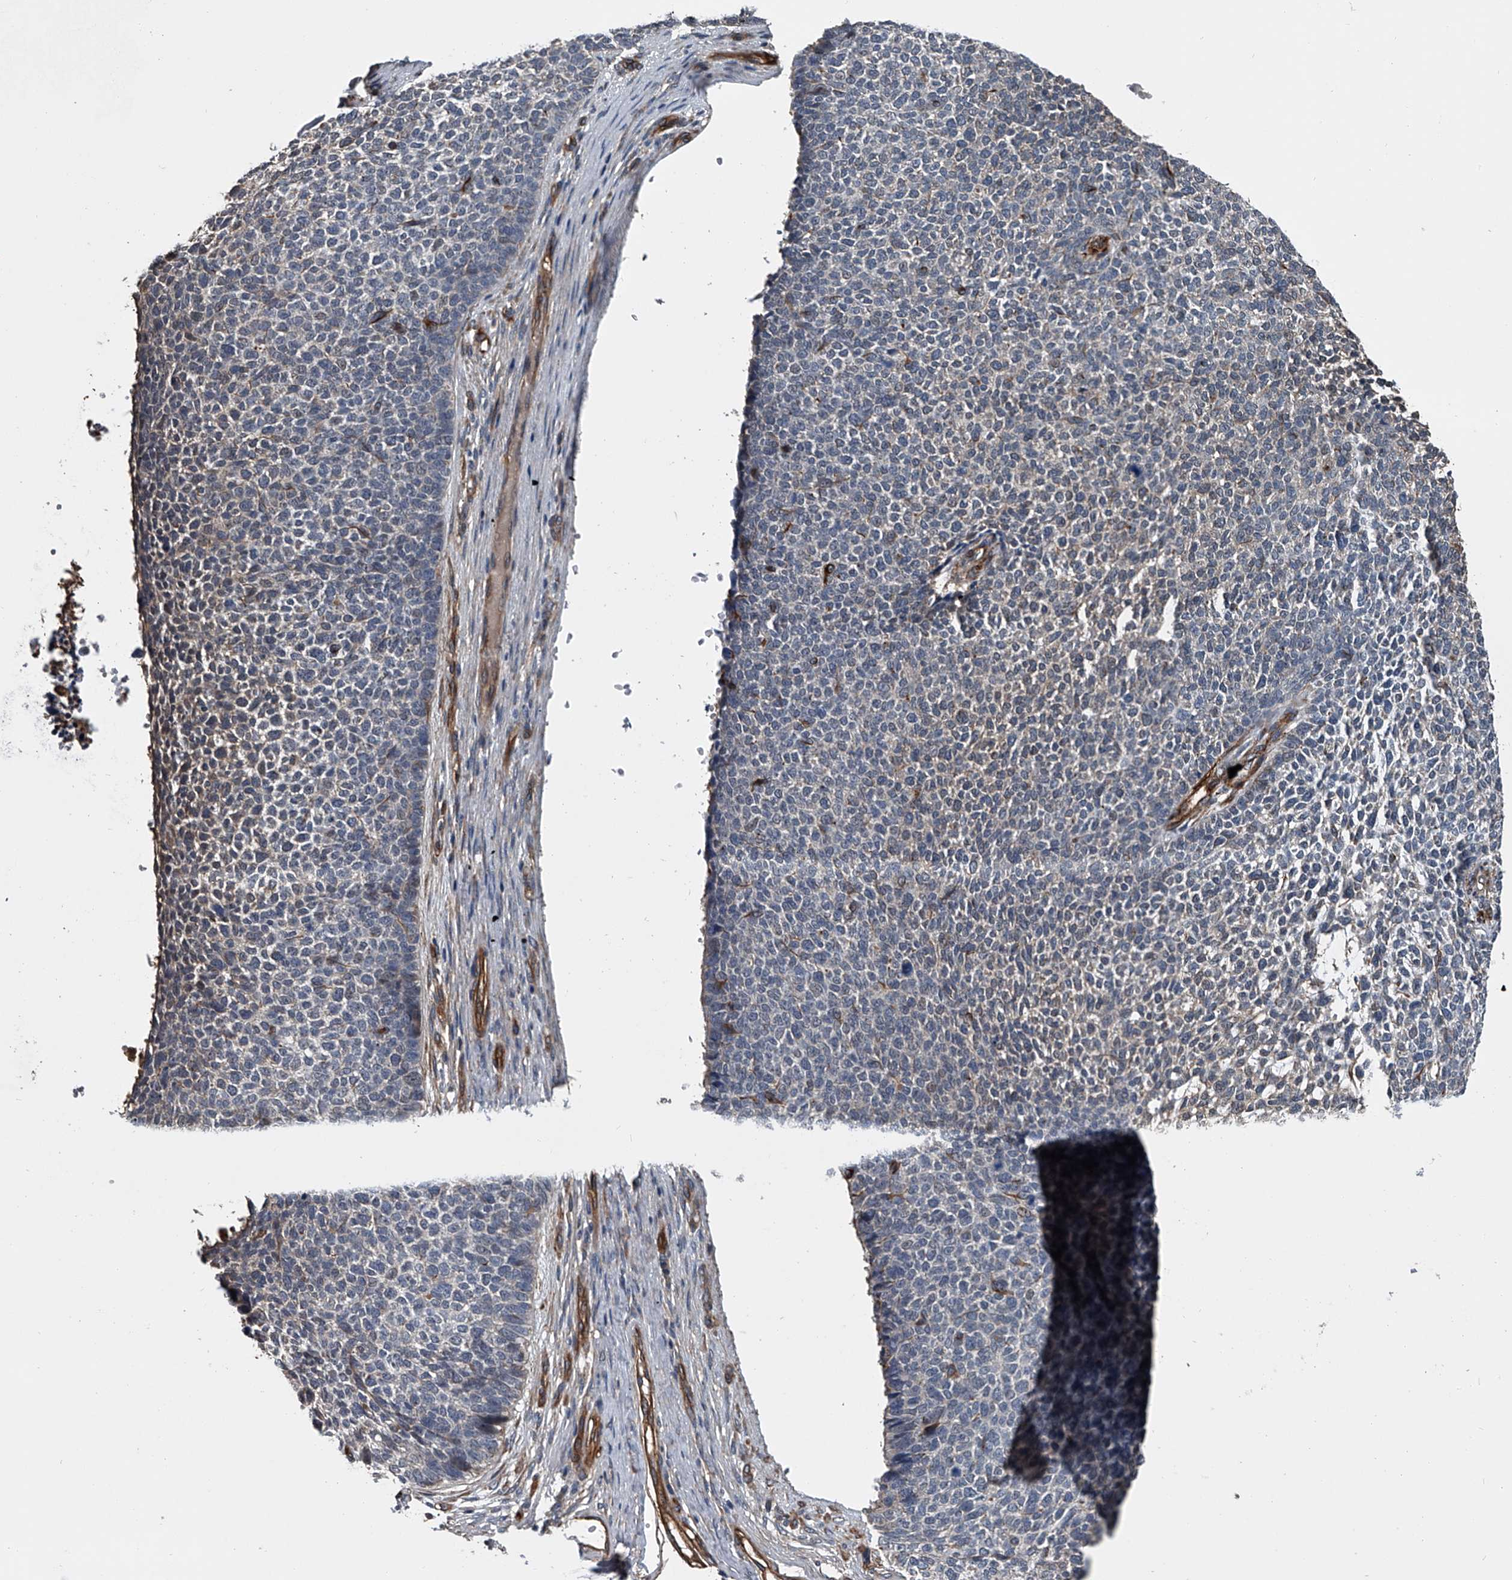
{"staining": {"intensity": "weak", "quantity": "<25%", "location": "cytoplasmic/membranous"}, "tissue": "skin cancer", "cell_type": "Tumor cells", "image_type": "cancer", "snomed": [{"axis": "morphology", "description": "Basal cell carcinoma"}, {"axis": "topography", "description": "Skin"}], "caption": "The image demonstrates no staining of tumor cells in skin cancer.", "gene": "LDLRAD2", "patient": {"sex": "female", "age": 84}}